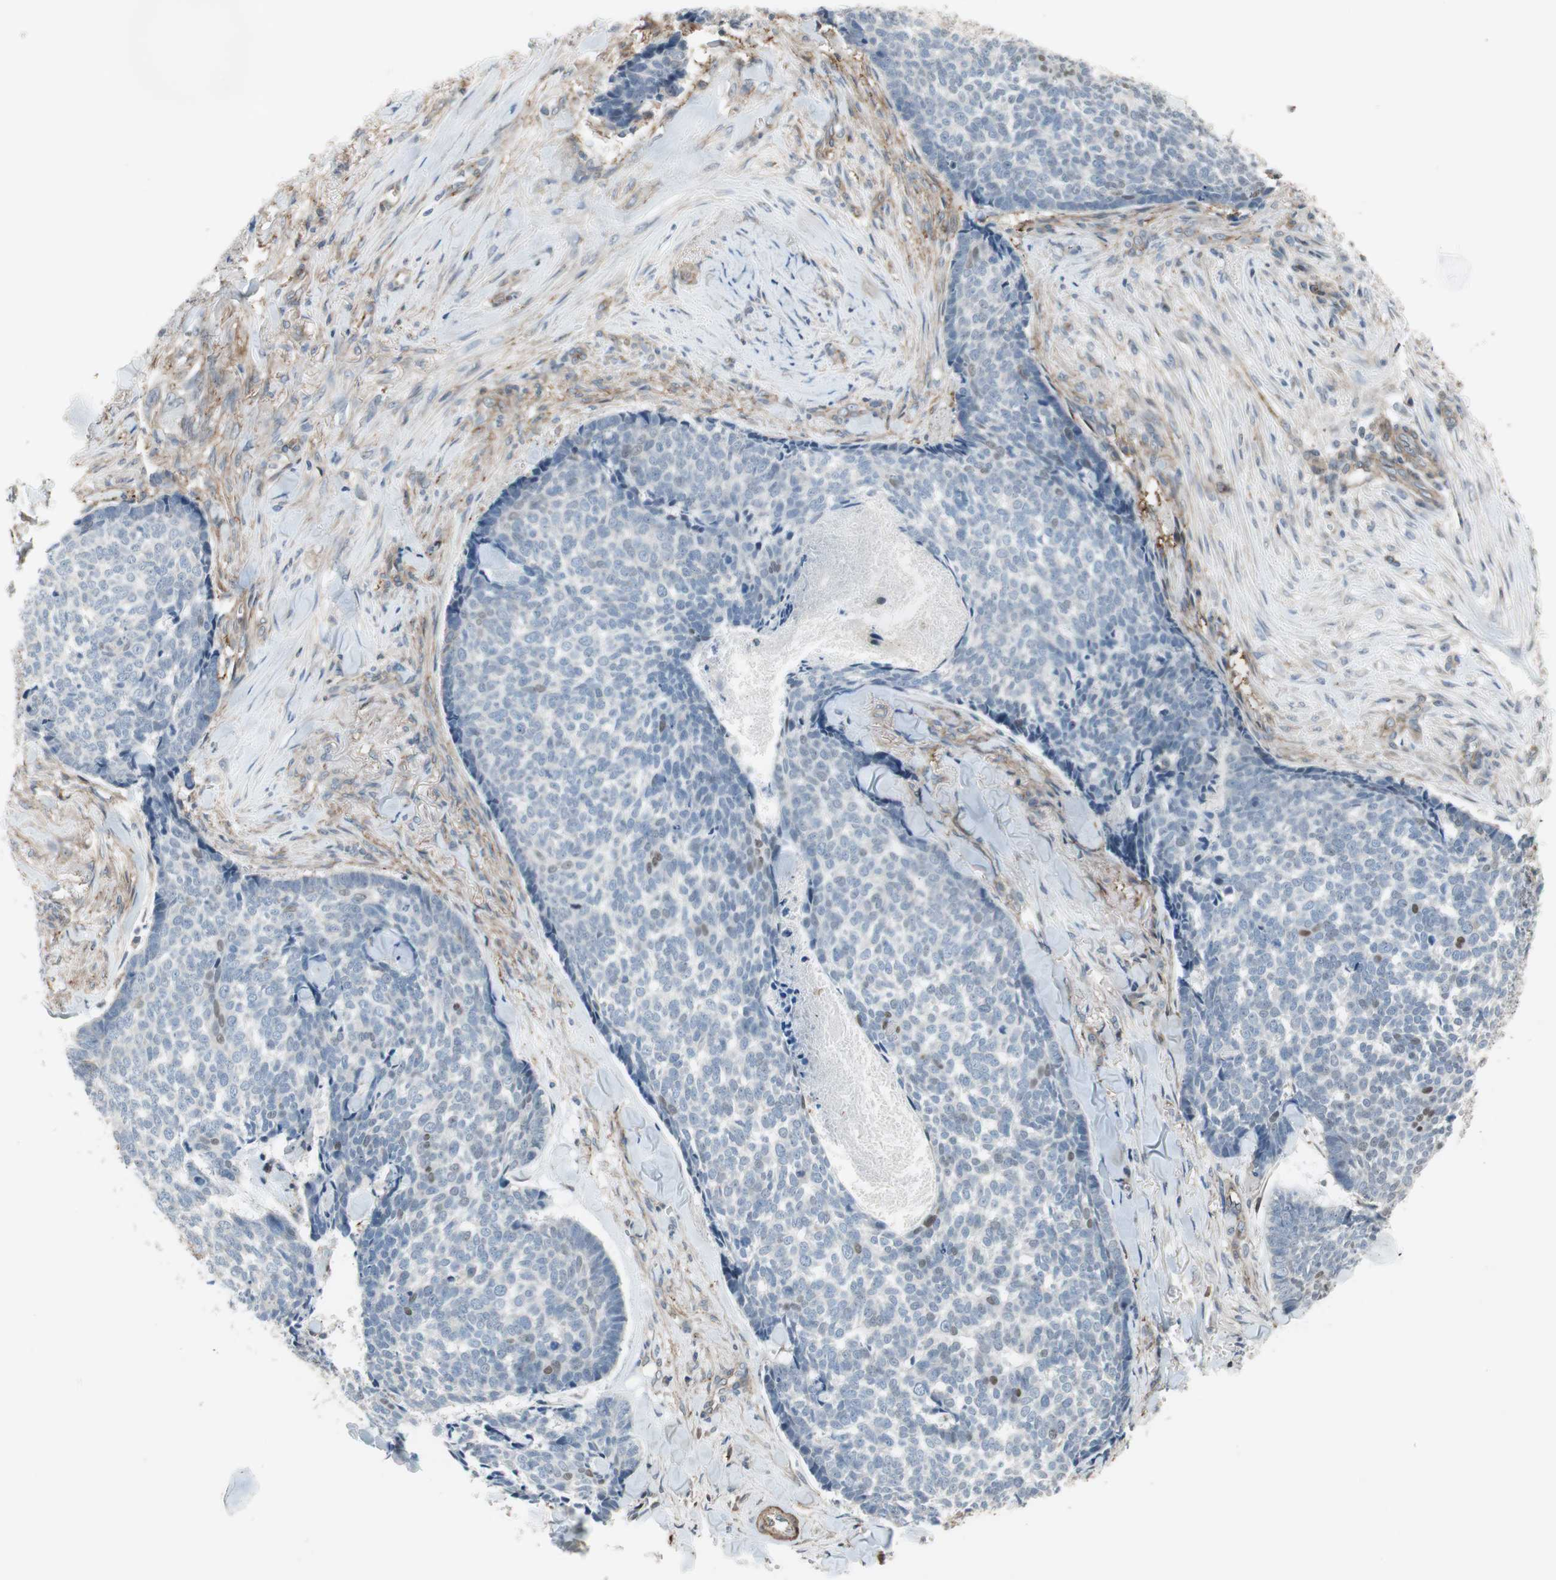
{"staining": {"intensity": "moderate", "quantity": "<25%", "location": "nuclear"}, "tissue": "skin cancer", "cell_type": "Tumor cells", "image_type": "cancer", "snomed": [{"axis": "morphology", "description": "Basal cell carcinoma"}, {"axis": "topography", "description": "Skin"}], "caption": "Basal cell carcinoma (skin) was stained to show a protein in brown. There is low levels of moderate nuclear positivity in approximately <25% of tumor cells. (brown staining indicates protein expression, while blue staining denotes nuclei).", "gene": "GRHL1", "patient": {"sex": "male", "age": 84}}